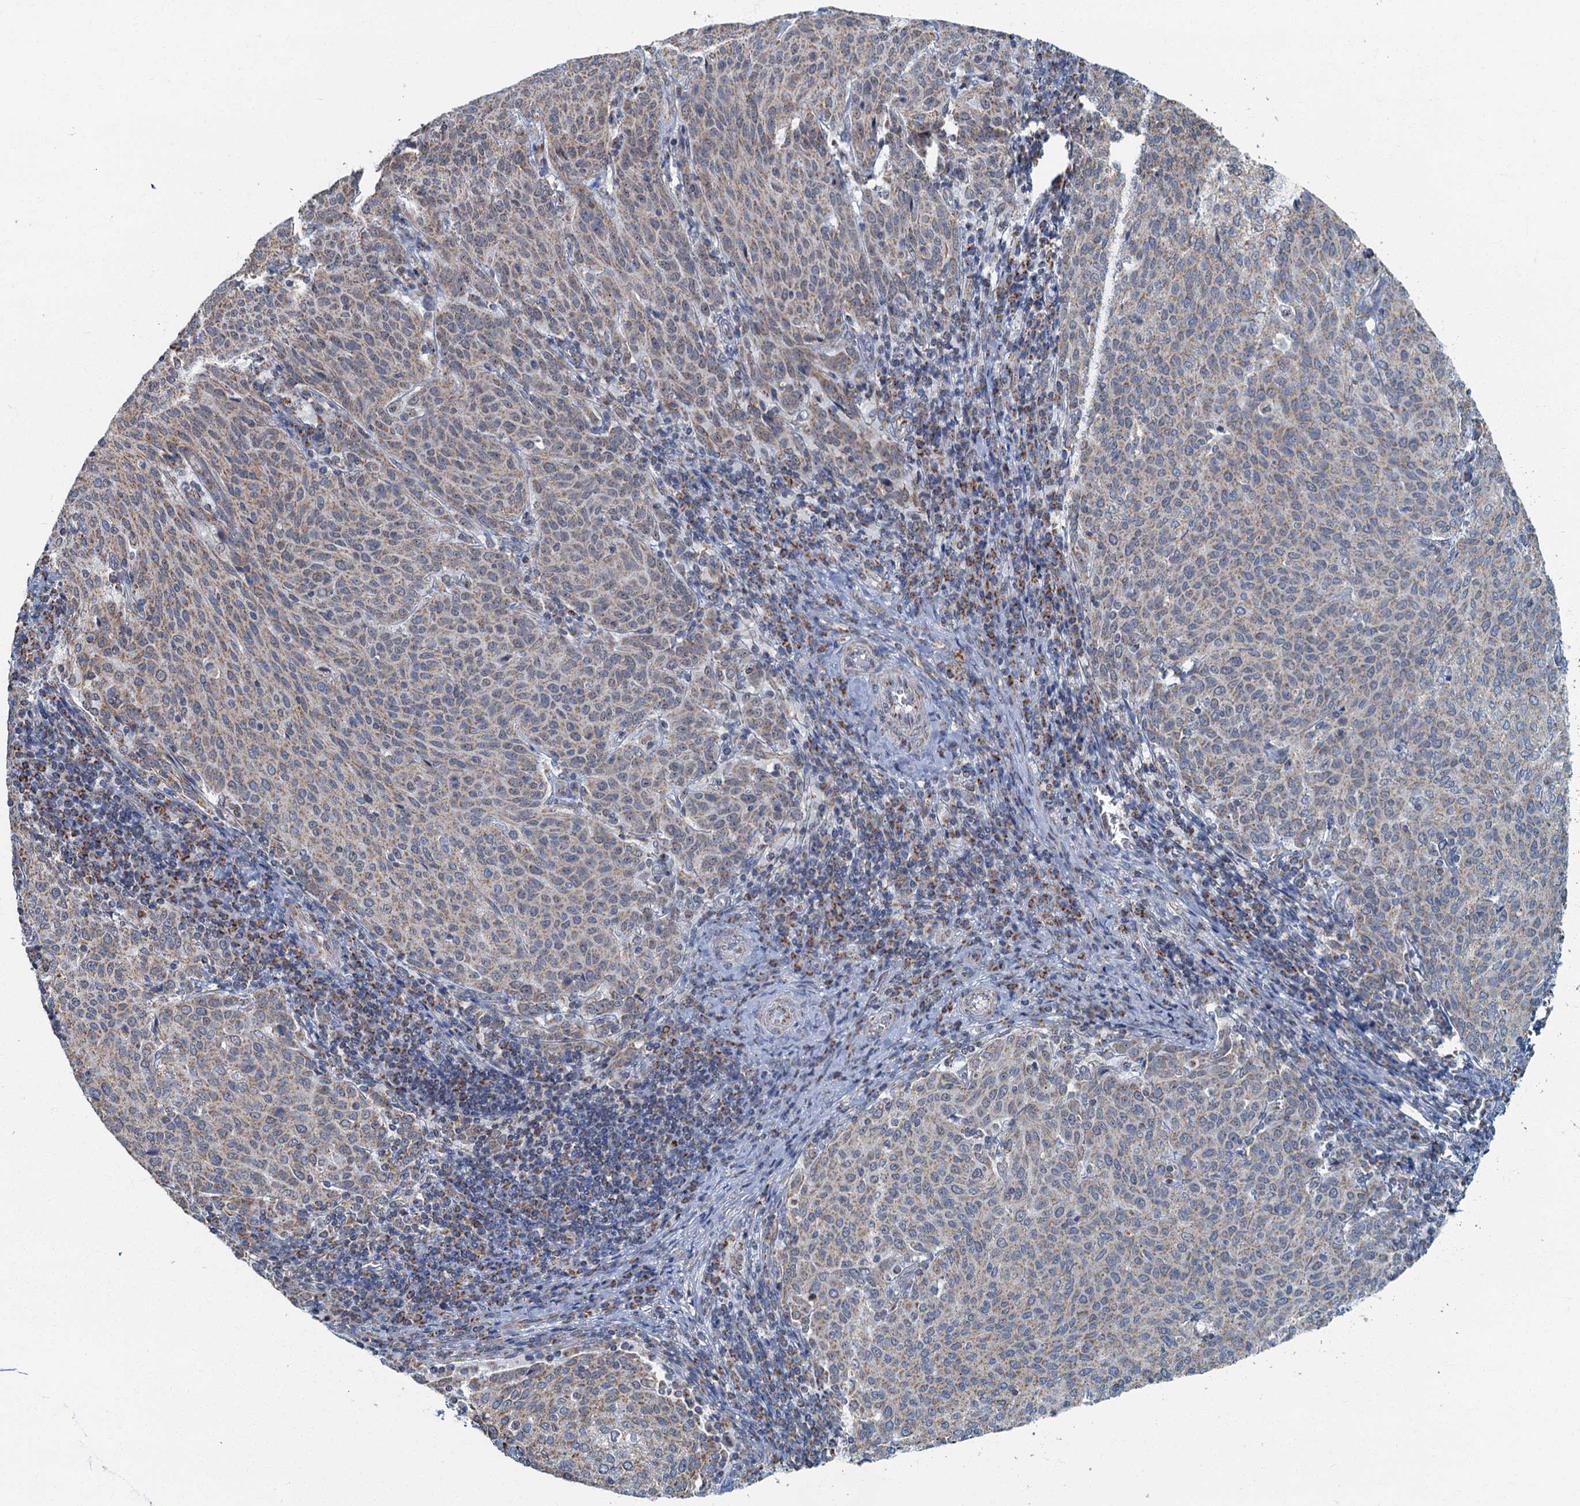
{"staining": {"intensity": "weak", "quantity": "25%-75%", "location": "cytoplasmic/membranous"}, "tissue": "cervical cancer", "cell_type": "Tumor cells", "image_type": "cancer", "snomed": [{"axis": "morphology", "description": "Squamous cell carcinoma, NOS"}, {"axis": "topography", "description": "Cervix"}], "caption": "Protein staining of cervical cancer tissue shows weak cytoplasmic/membranous staining in approximately 25%-75% of tumor cells.", "gene": "RAD9B", "patient": {"sex": "female", "age": 46}}